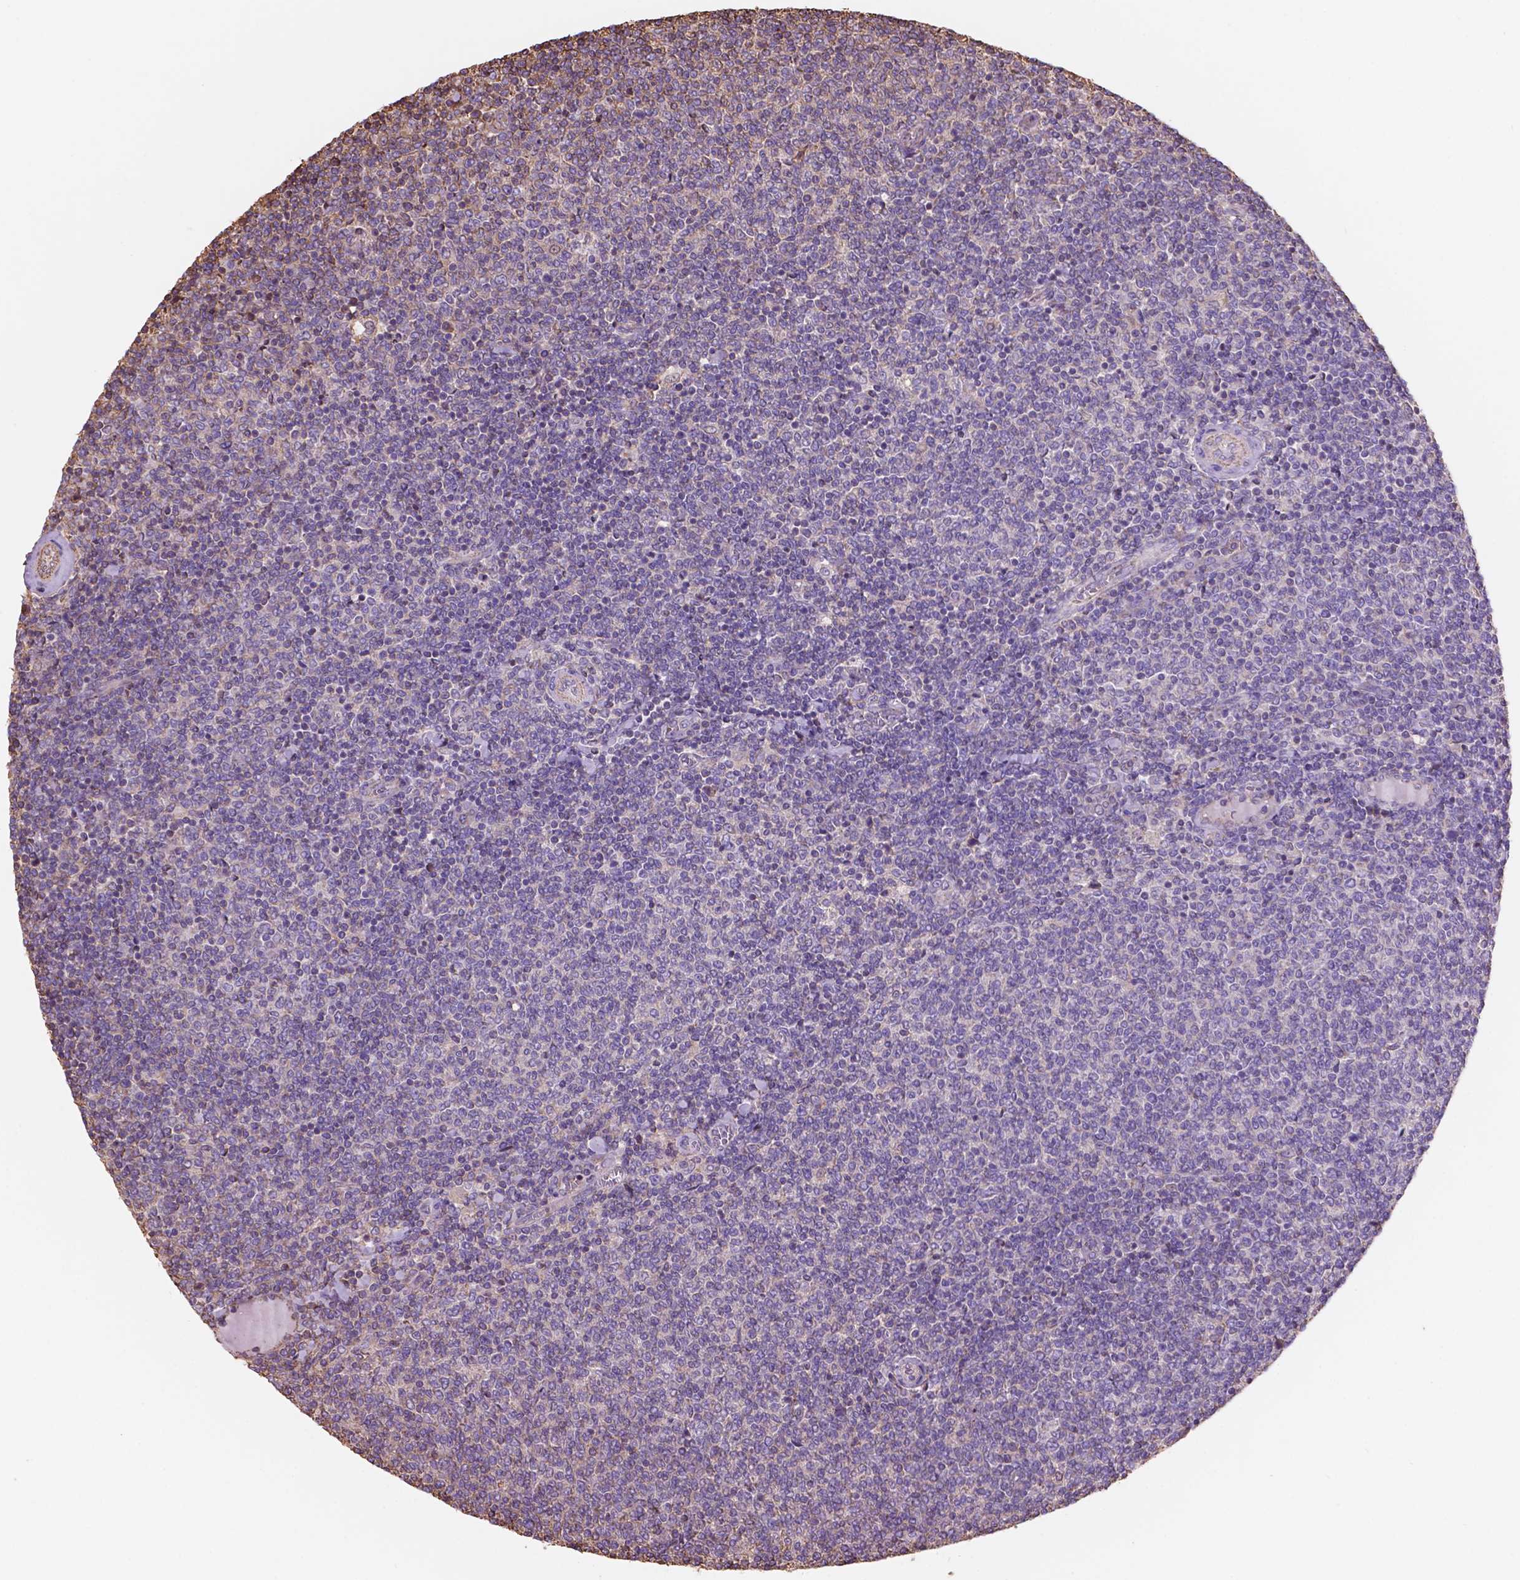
{"staining": {"intensity": "negative", "quantity": "none", "location": "none"}, "tissue": "lymphoma", "cell_type": "Tumor cells", "image_type": "cancer", "snomed": [{"axis": "morphology", "description": "Malignant lymphoma, non-Hodgkin's type, Low grade"}, {"axis": "topography", "description": "Lymph node"}], "caption": "A high-resolution histopathology image shows IHC staining of malignant lymphoma, non-Hodgkin's type (low-grade), which exhibits no significant expression in tumor cells. The staining was performed using DAB to visualize the protein expression in brown, while the nuclei were stained in blue with hematoxylin (Magnification: 20x).", "gene": "NIPA2", "patient": {"sex": "male", "age": 52}}